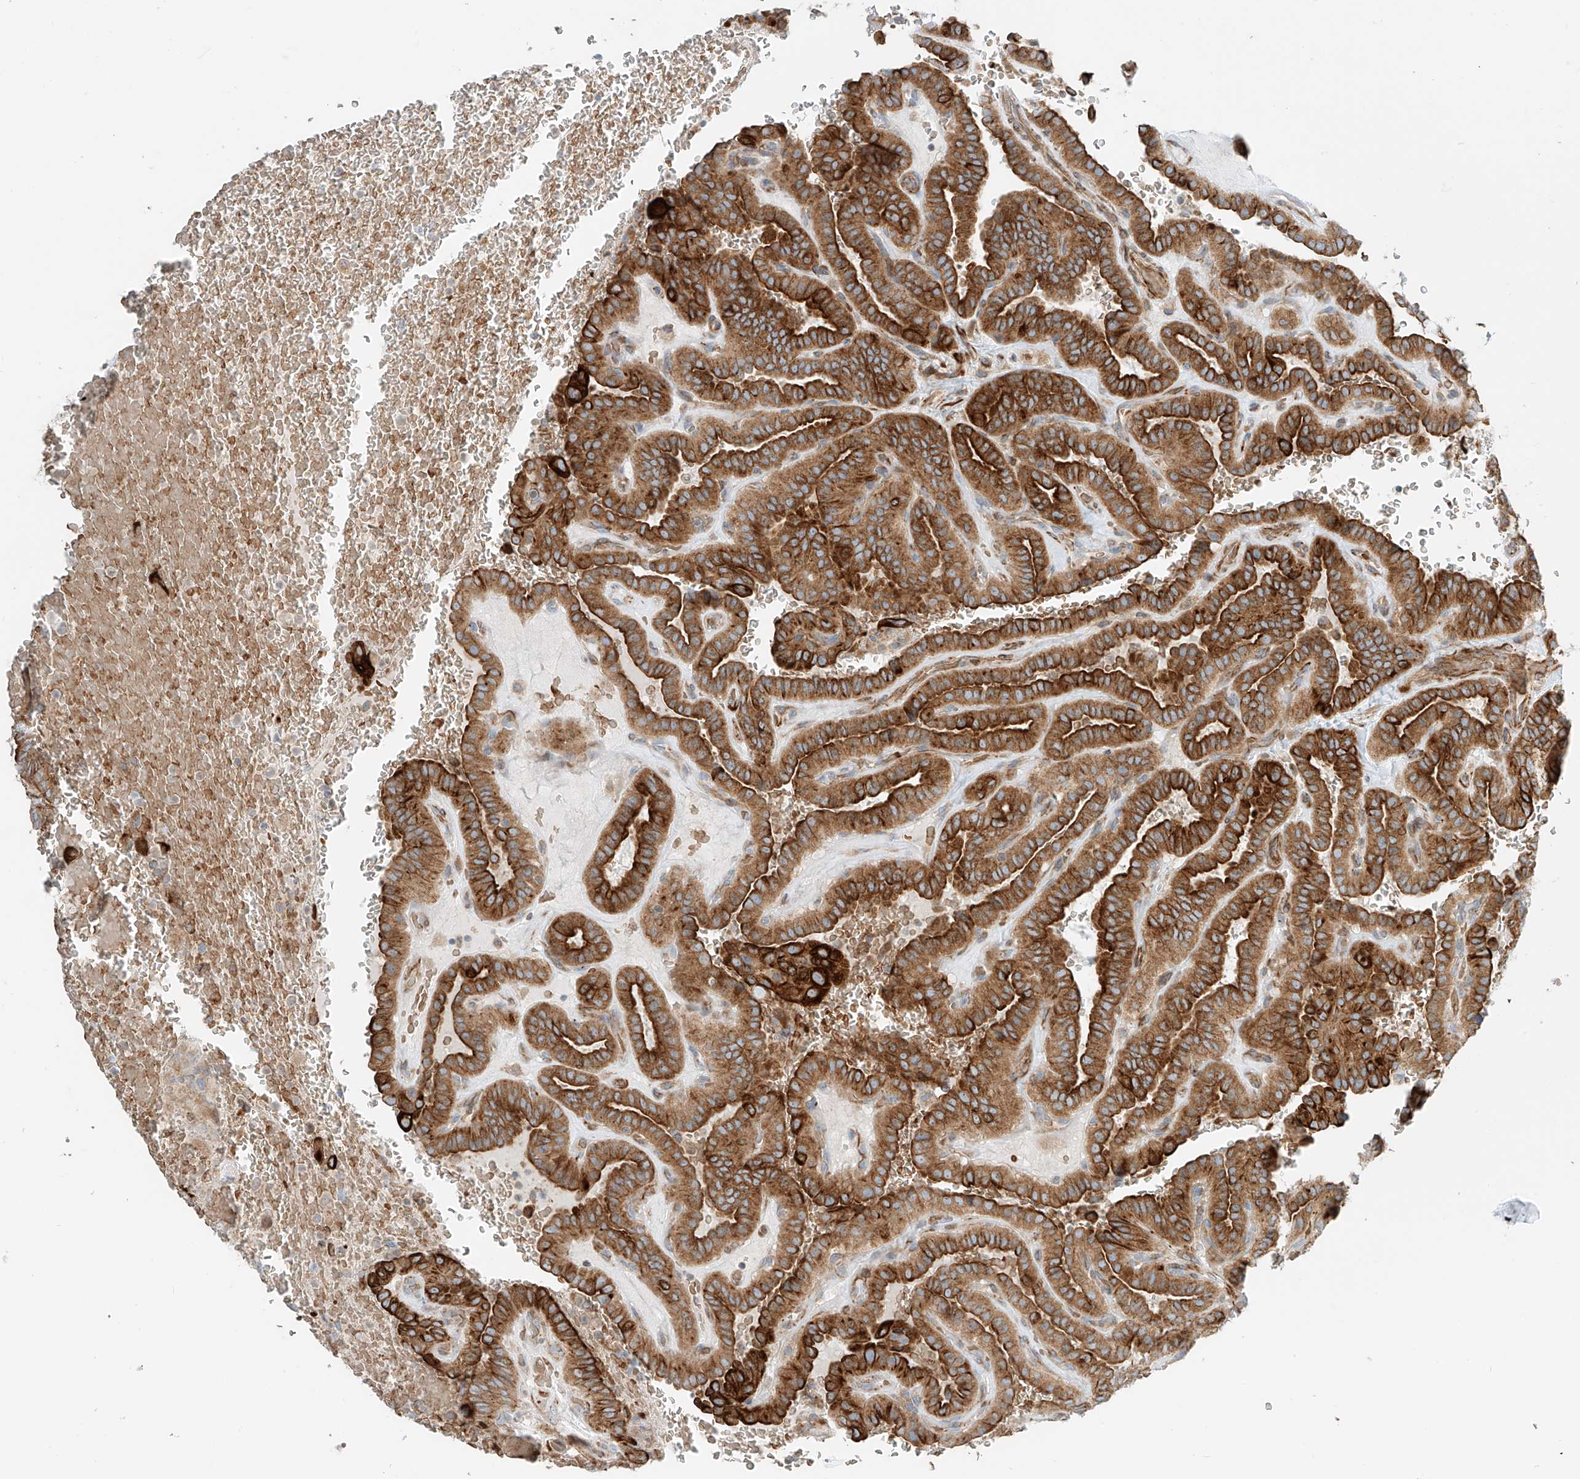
{"staining": {"intensity": "strong", "quantity": "<25%", "location": "cytoplasmic/membranous"}, "tissue": "thyroid cancer", "cell_type": "Tumor cells", "image_type": "cancer", "snomed": [{"axis": "morphology", "description": "Papillary adenocarcinoma, NOS"}, {"axis": "topography", "description": "Thyroid gland"}], "caption": "Papillary adenocarcinoma (thyroid) stained with DAB immunohistochemistry exhibits medium levels of strong cytoplasmic/membranous staining in about <25% of tumor cells.", "gene": "EIPR1", "patient": {"sex": "male", "age": 77}}